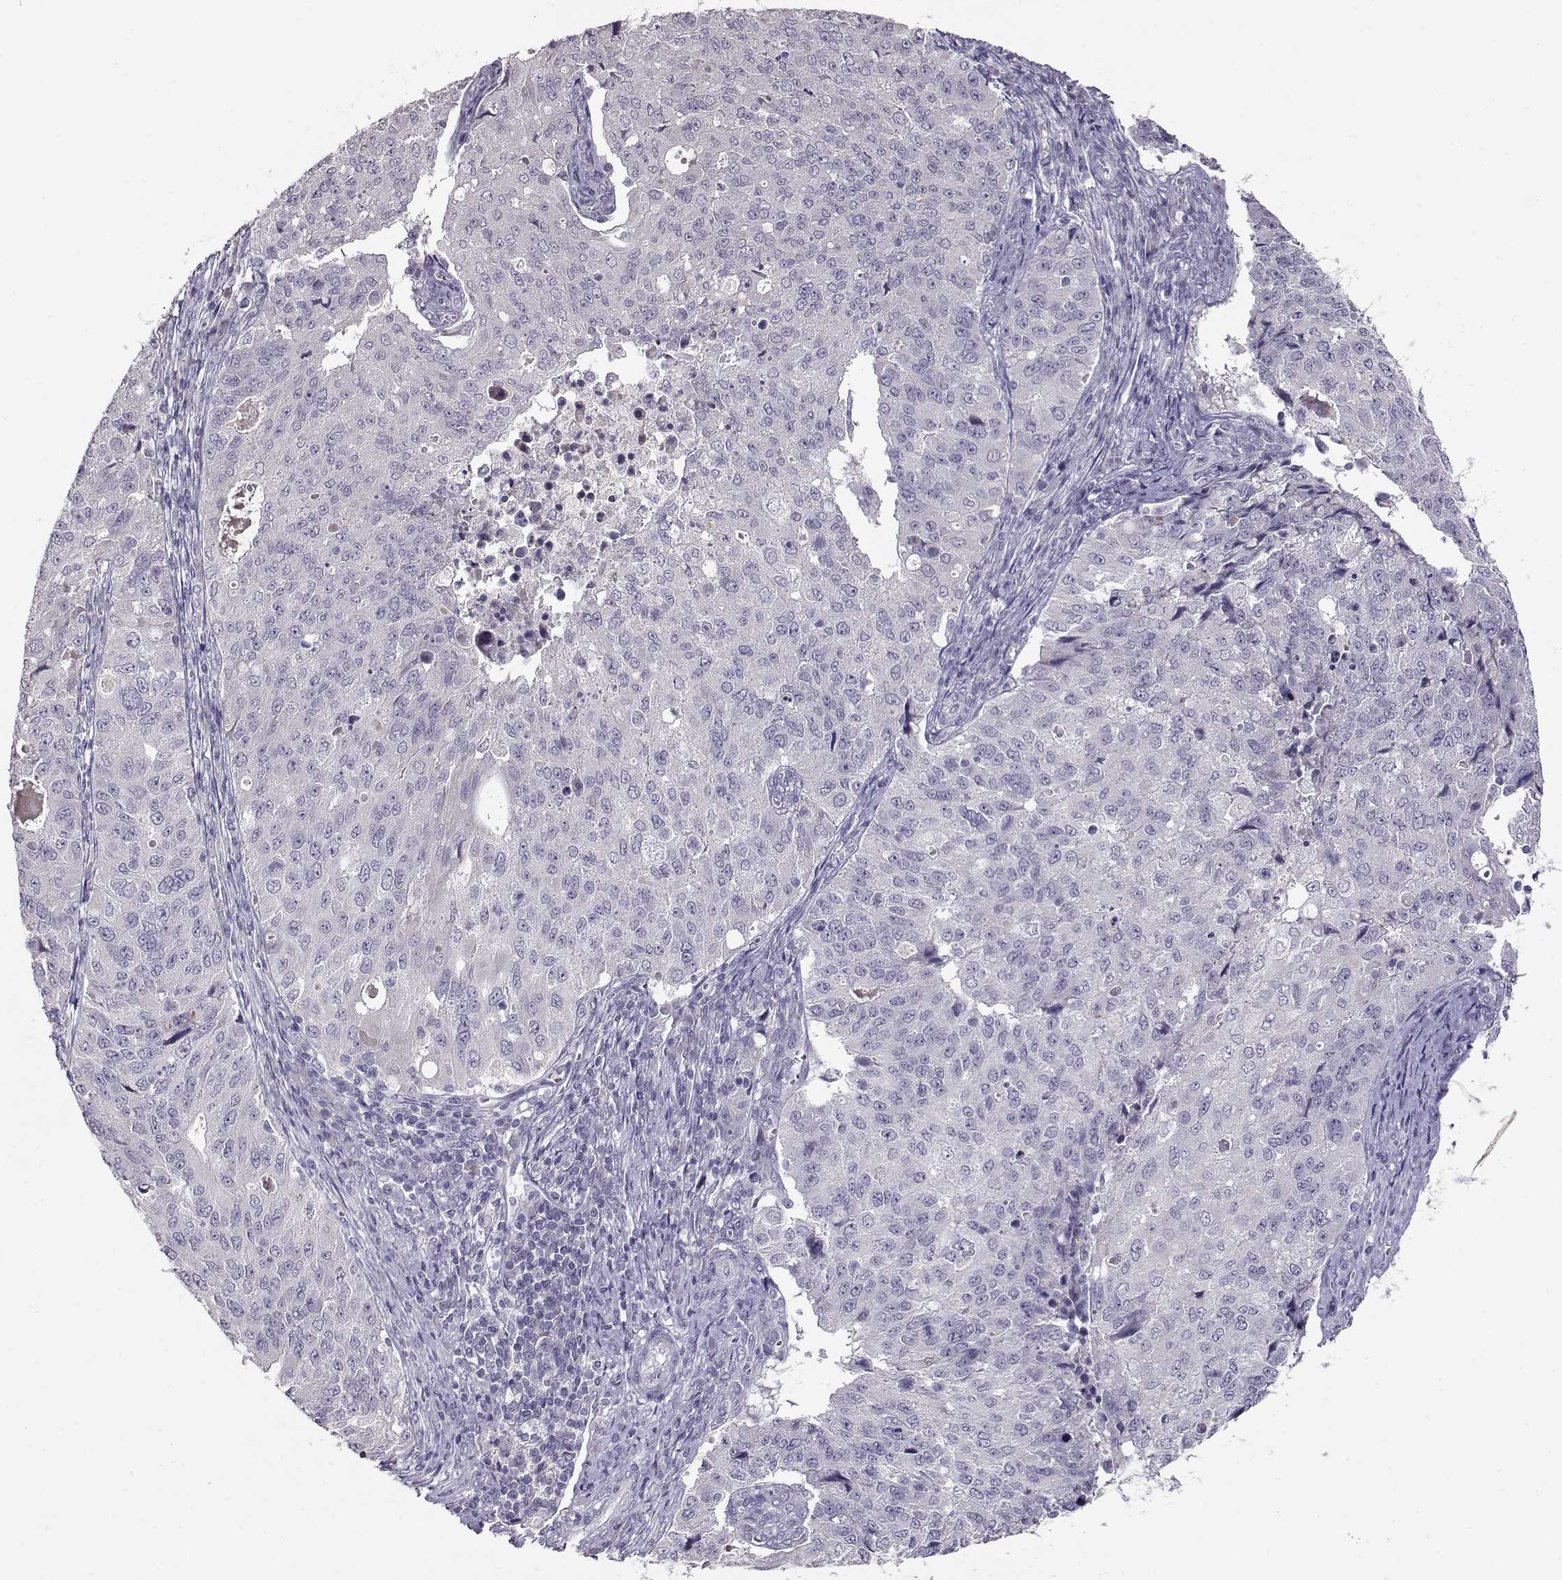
{"staining": {"intensity": "negative", "quantity": "none", "location": "none"}, "tissue": "endometrial cancer", "cell_type": "Tumor cells", "image_type": "cancer", "snomed": [{"axis": "morphology", "description": "Adenocarcinoma, NOS"}, {"axis": "topography", "description": "Endometrium"}], "caption": "This is an immunohistochemistry histopathology image of human endometrial adenocarcinoma. There is no positivity in tumor cells.", "gene": "RHOXF2", "patient": {"sex": "female", "age": 43}}